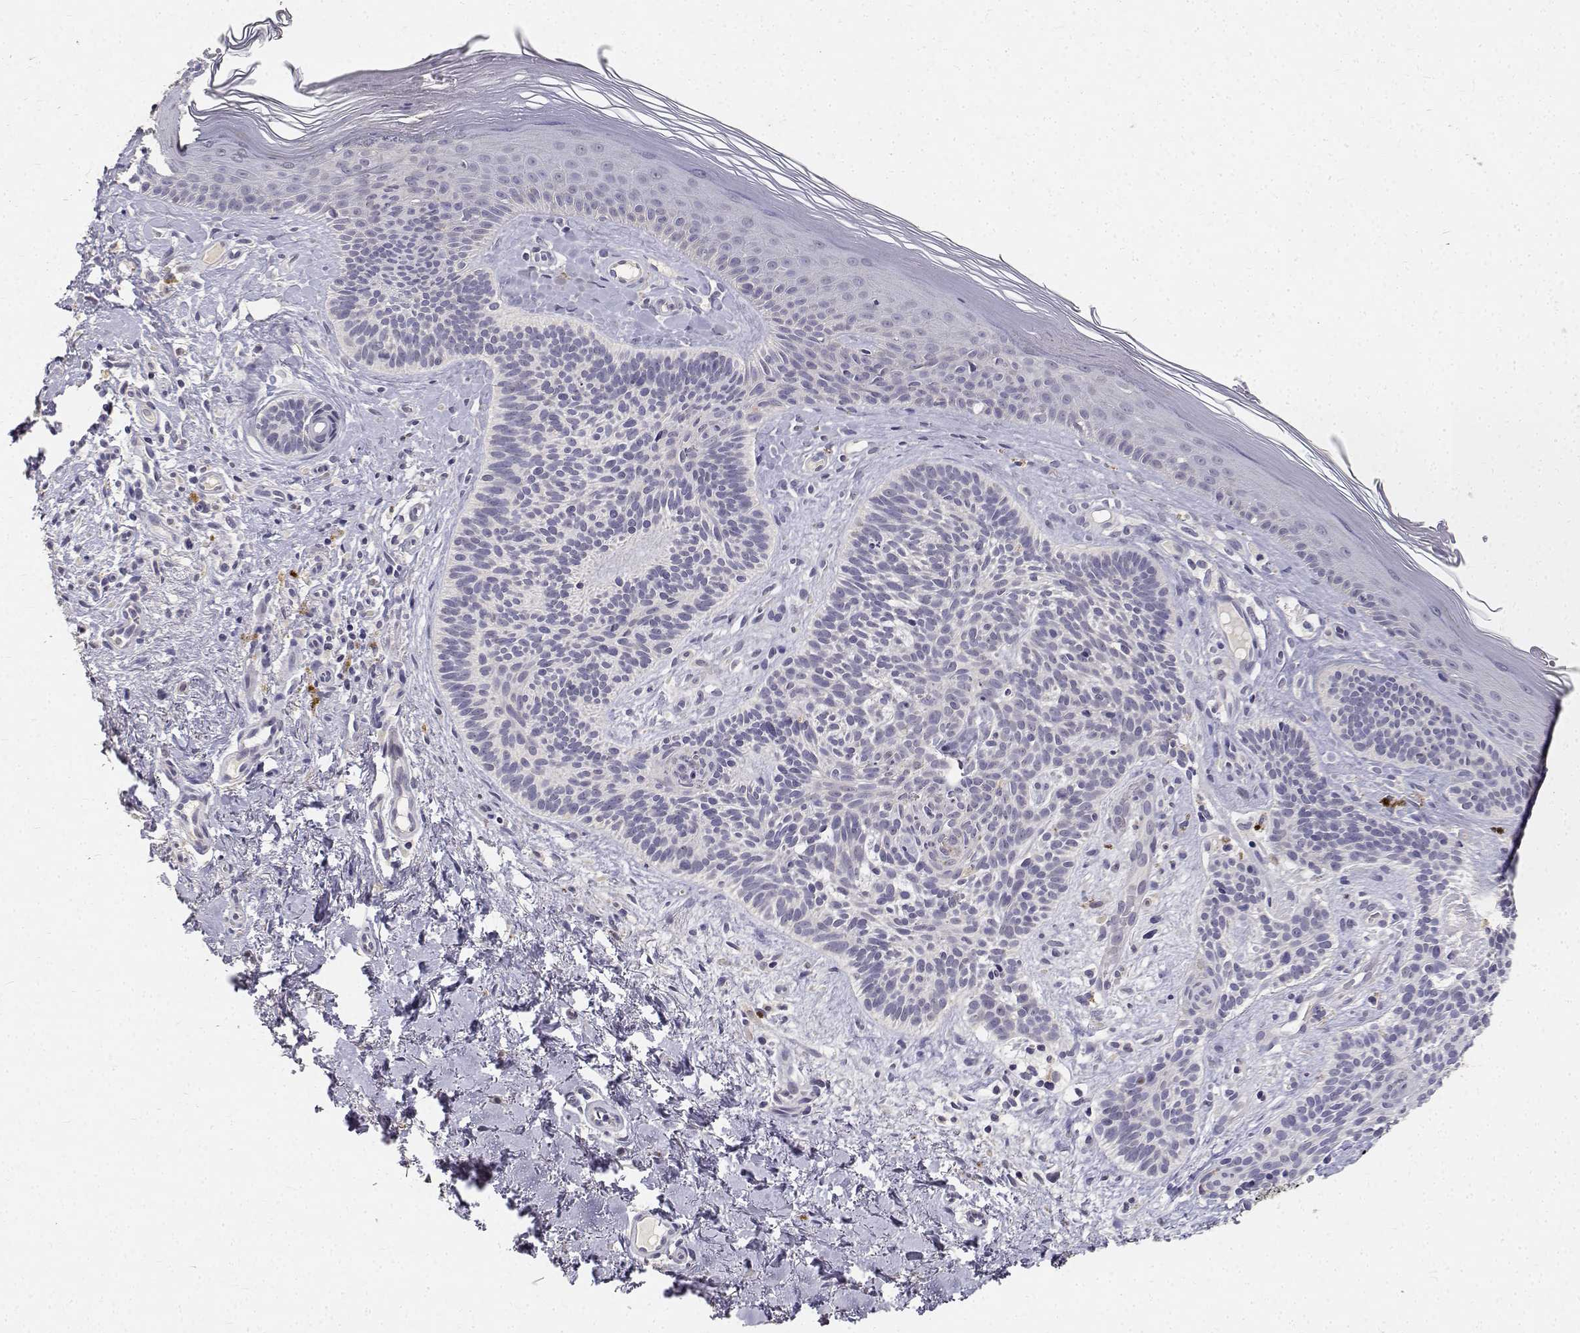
{"staining": {"intensity": "negative", "quantity": "none", "location": "none"}, "tissue": "skin cancer", "cell_type": "Tumor cells", "image_type": "cancer", "snomed": [{"axis": "morphology", "description": "Basal cell carcinoma"}, {"axis": "topography", "description": "Skin"}], "caption": "Immunohistochemical staining of human skin basal cell carcinoma shows no significant staining in tumor cells.", "gene": "PAEP", "patient": {"sex": "male", "age": 79}}